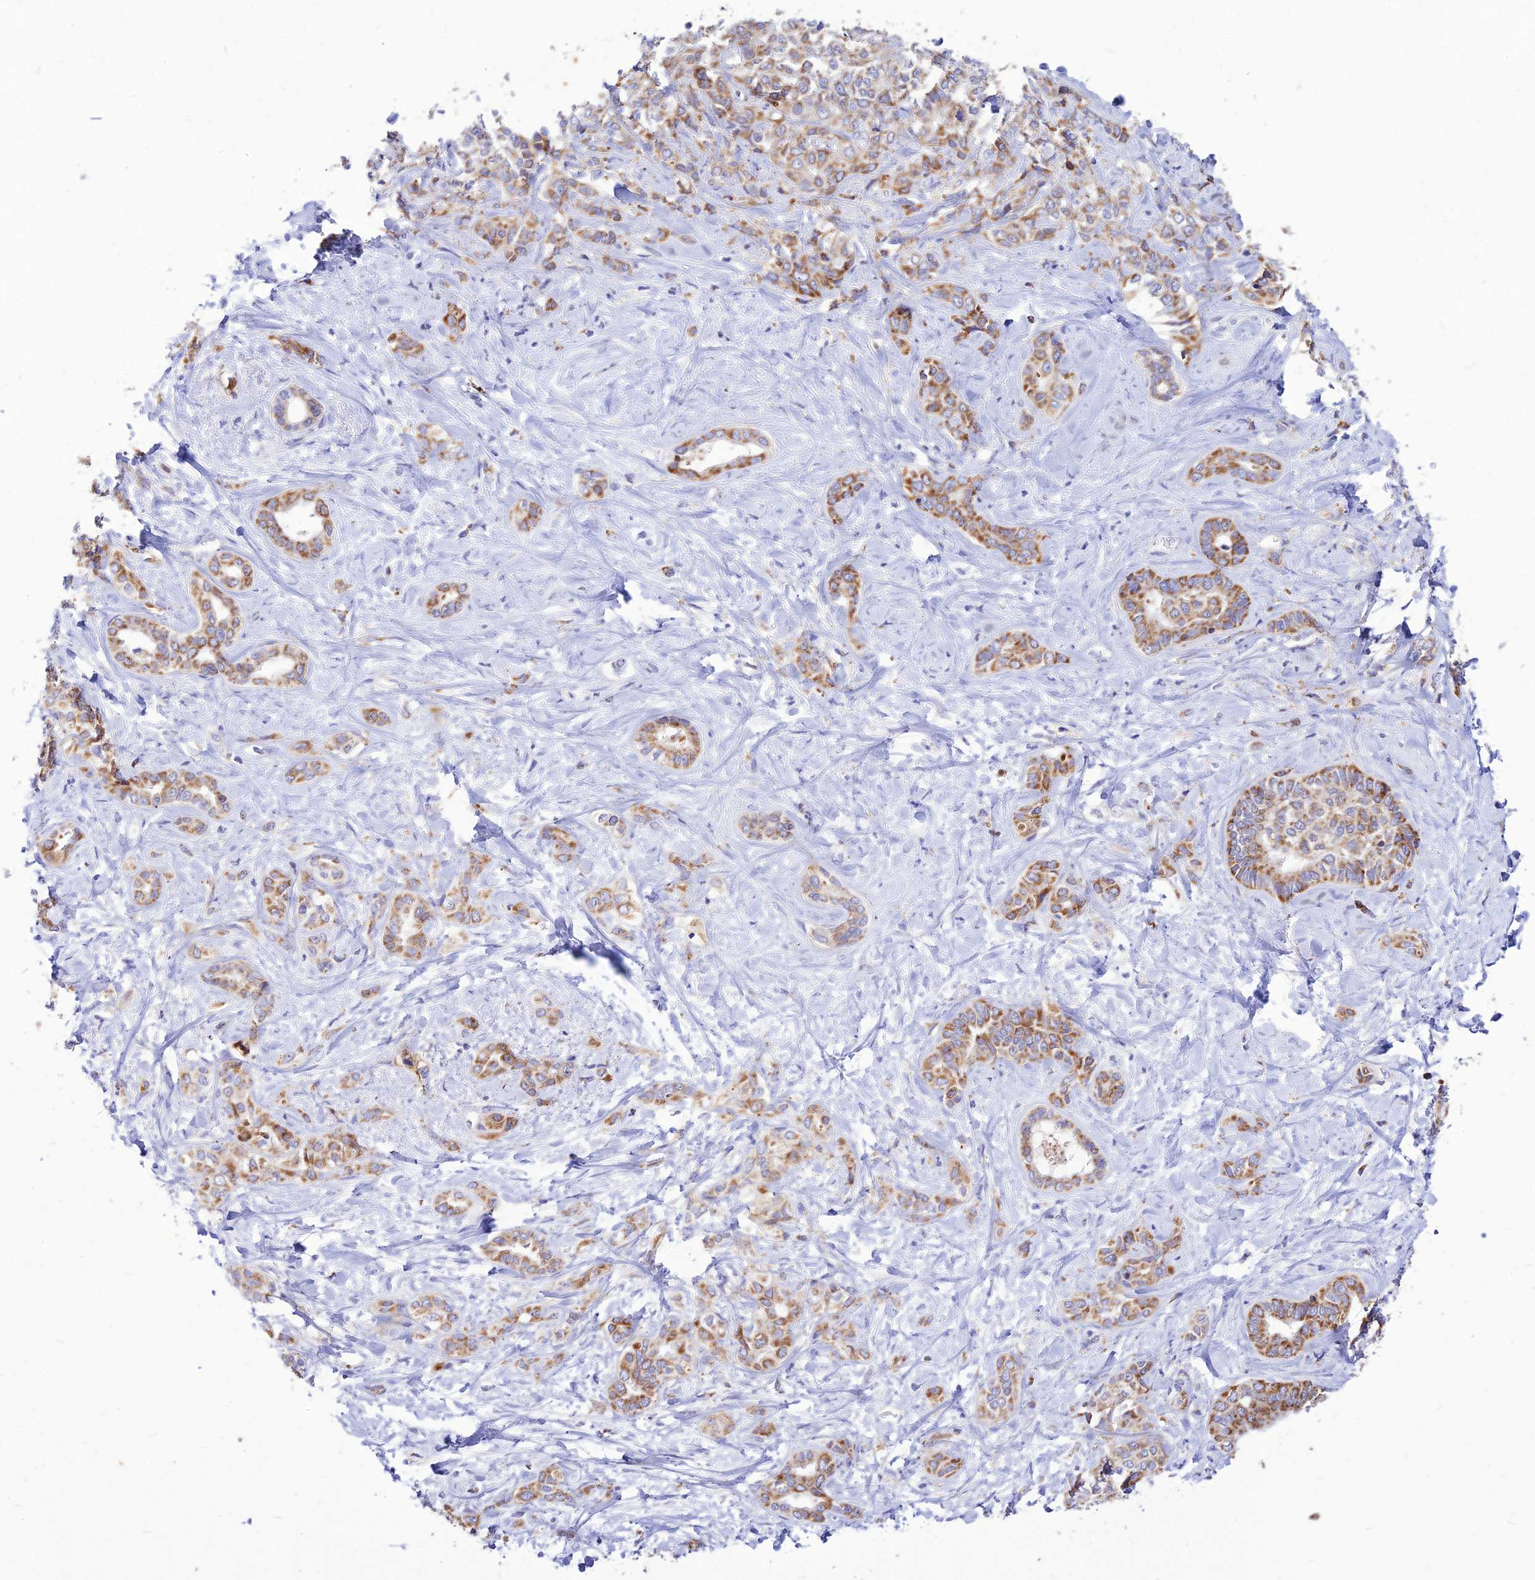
{"staining": {"intensity": "moderate", "quantity": ">75%", "location": "cytoplasmic/membranous"}, "tissue": "liver cancer", "cell_type": "Tumor cells", "image_type": "cancer", "snomed": [{"axis": "morphology", "description": "Cholangiocarcinoma"}, {"axis": "topography", "description": "Liver"}], "caption": "Human liver cancer stained for a protein (brown) exhibits moderate cytoplasmic/membranous positive staining in approximately >75% of tumor cells.", "gene": "ECI1", "patient": {"sex": "female", "age": 77}}